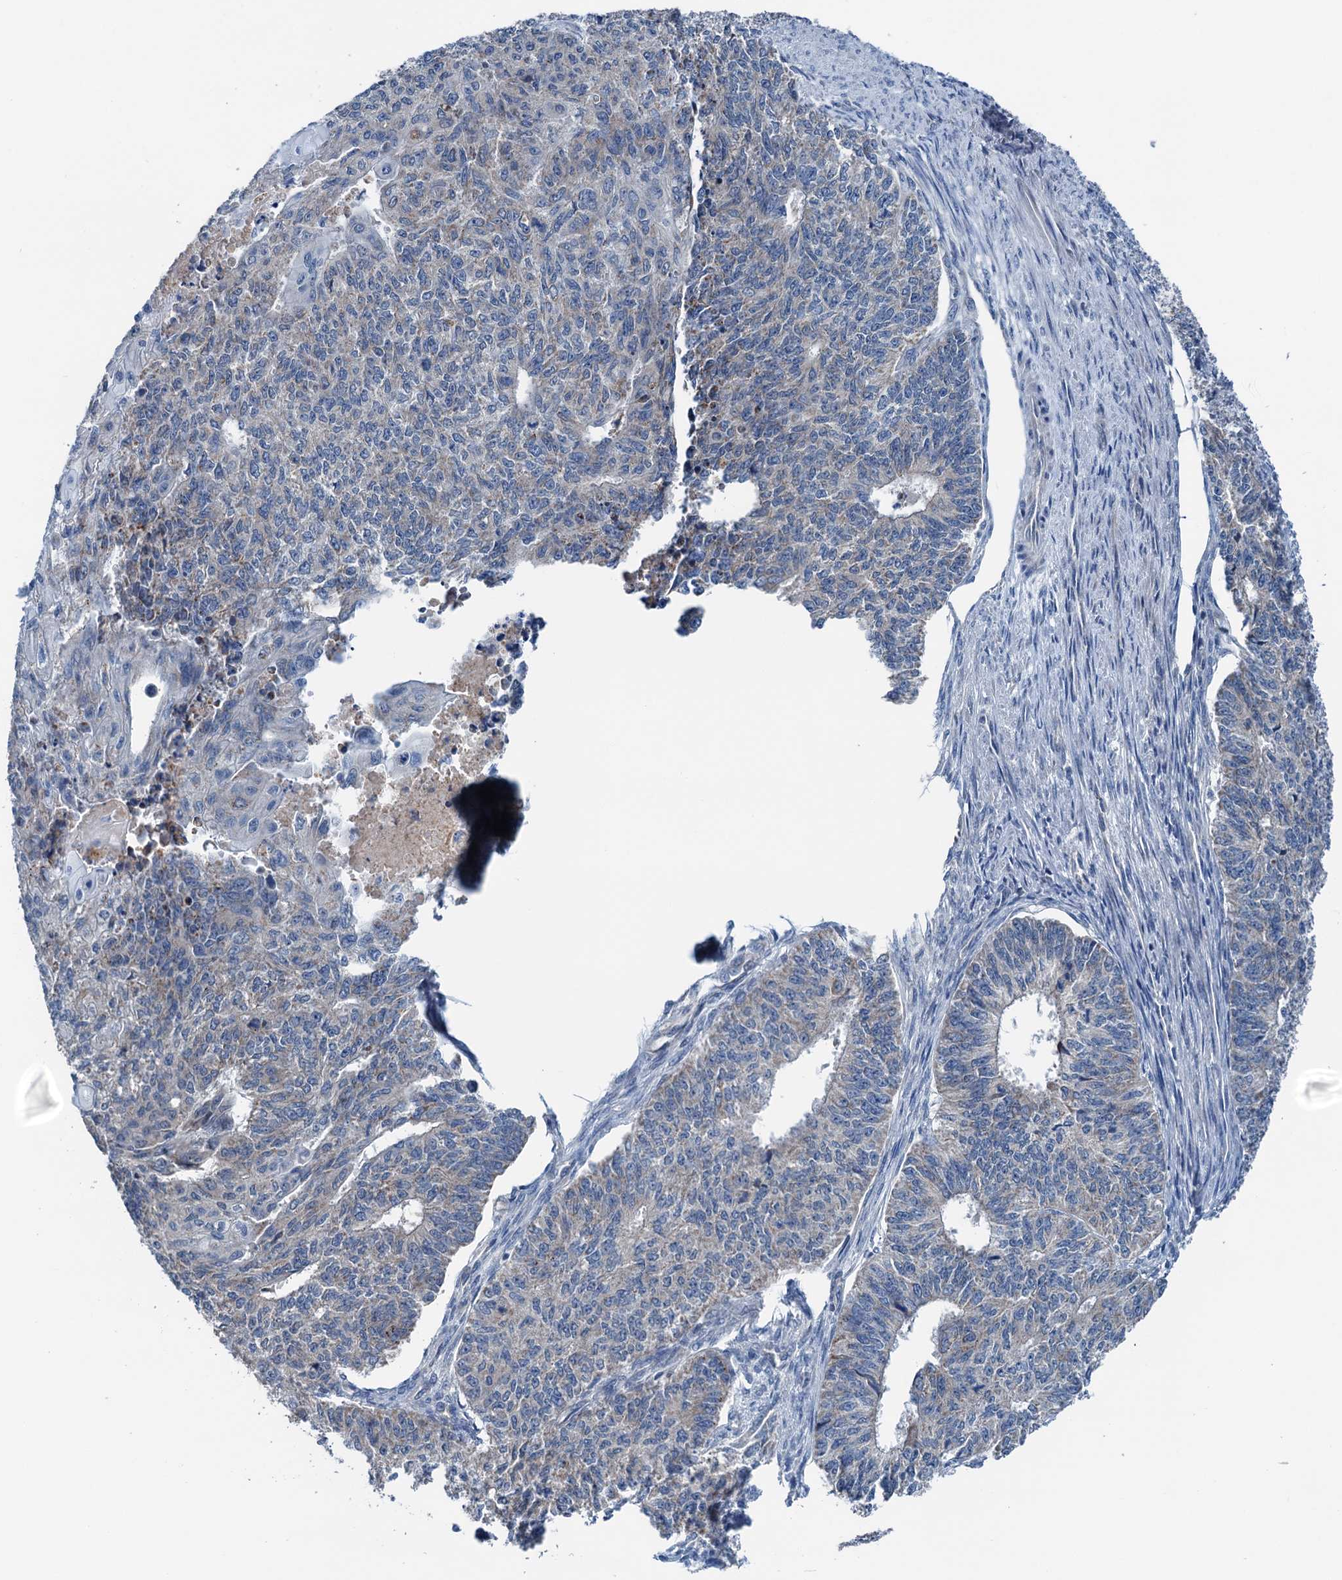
{"staining": {"intensity": "weak", "quantity": "<25%", "location": "cytoplasmic/membranous"}, "tissue": "endometrial cancer", "cell_type": "Tumor cells", "image_type": "cancer", "snomed": [{"axis": "morphology", "description": "Adenocarcinoma, NOS"}, {"axis": "topography", "description": "Endometrium"}], "caption": "A micrograph of endometrial cancer (adenocarcinoma) stained for a protein reveals no brown staining in tumor cells.", "gene": "ELAC1", "patient": {"sex": "female", "age": 32}}